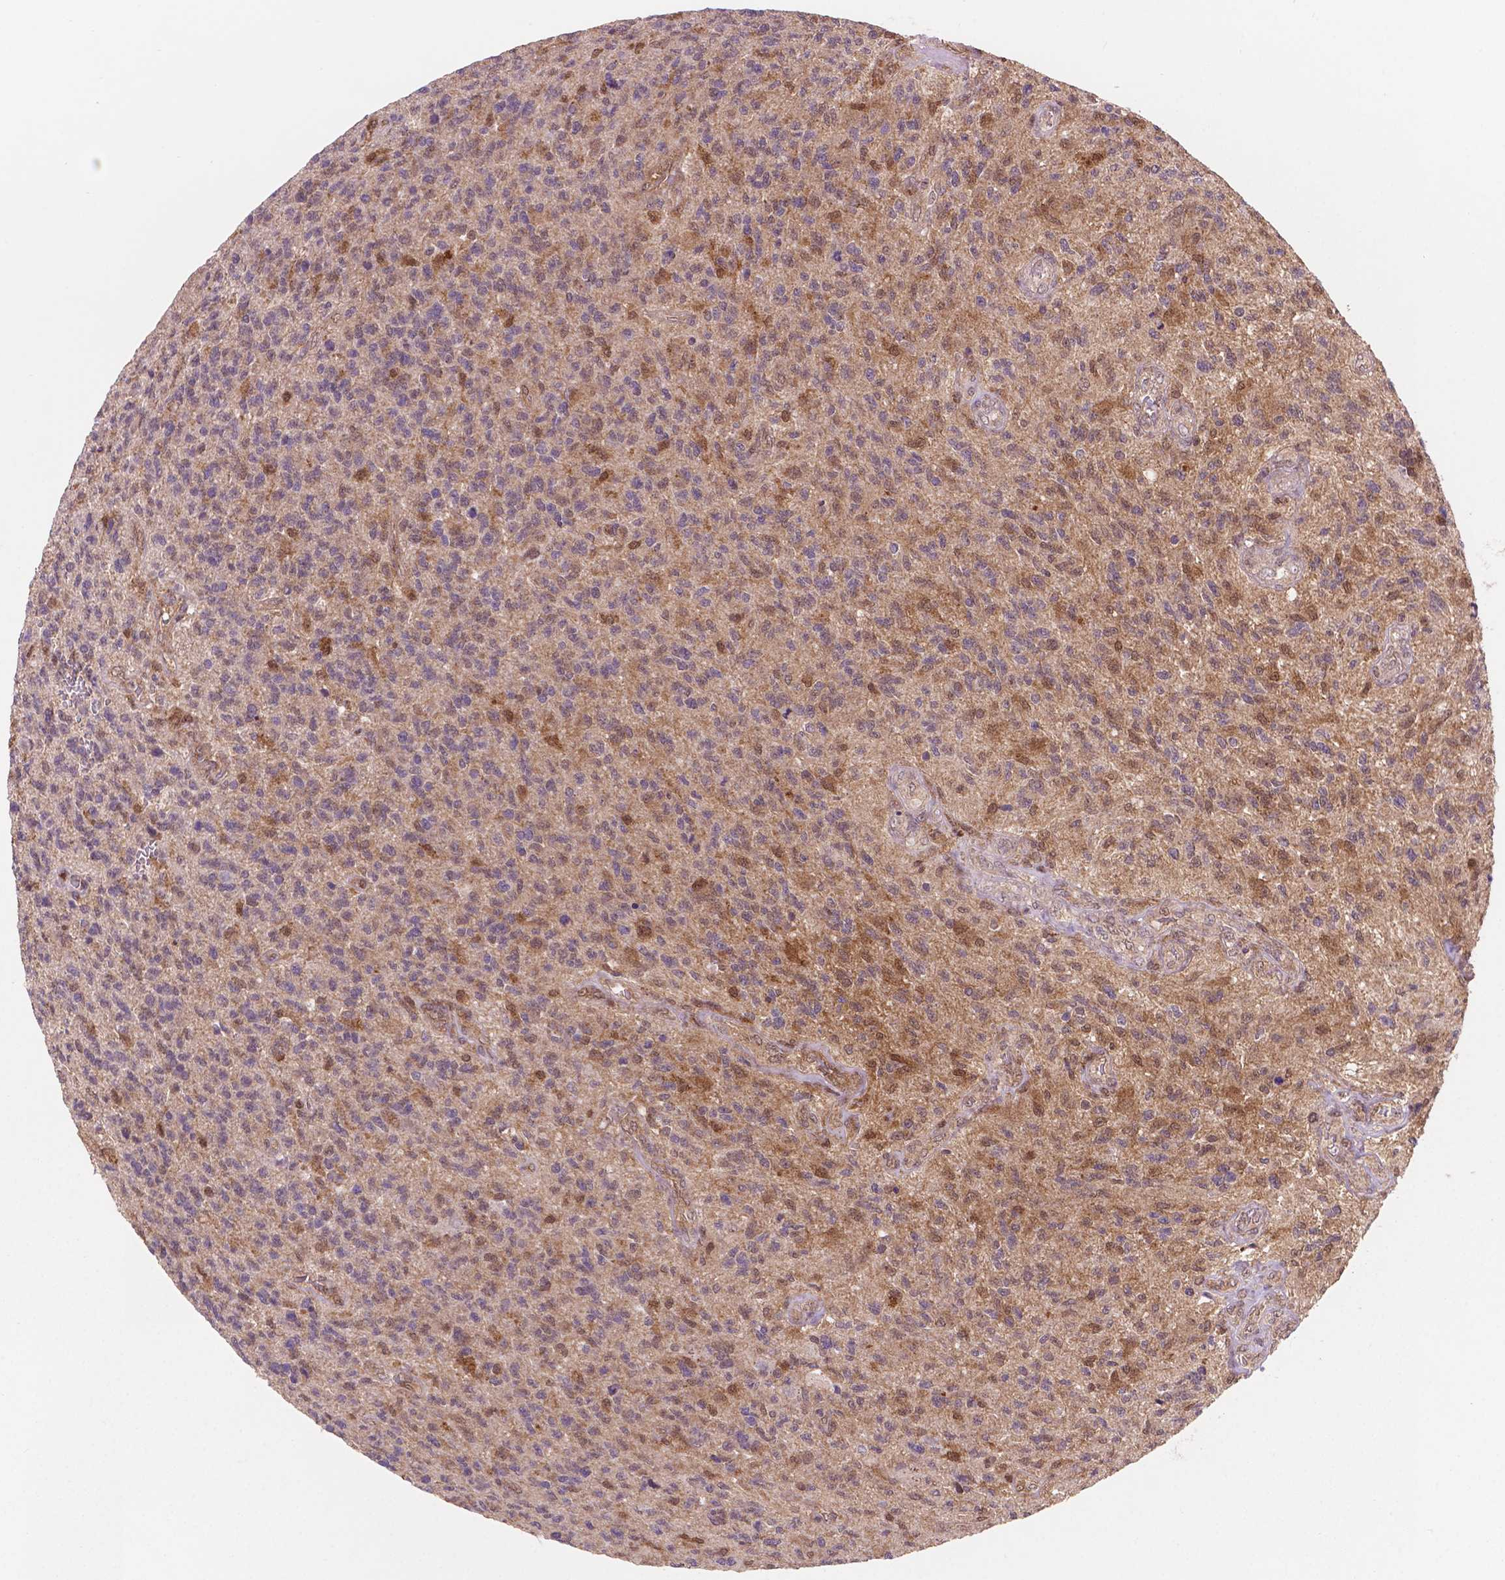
{"staining": {"intensity": "moderate", "quantity": "25%-75%", "location": "cytoplasmic/membranous,nuclear"}, "tissue": "glioma", "cell_type": "Tumor cells", "image_type": "cancer", "snomed": [{"axis": "morphology", "description": "Glioma, malignant, High grade"}, {"axis": "topography", "description": "Brain"}], "caption": "This is an image of immunohistochemistry staining of glioma, which shows moderate expression in the cytoplasmic/membranous and nuclear of tumor cells.", "gene": "UBE2L6", "patient": {"sex": "male", "age": 56}}